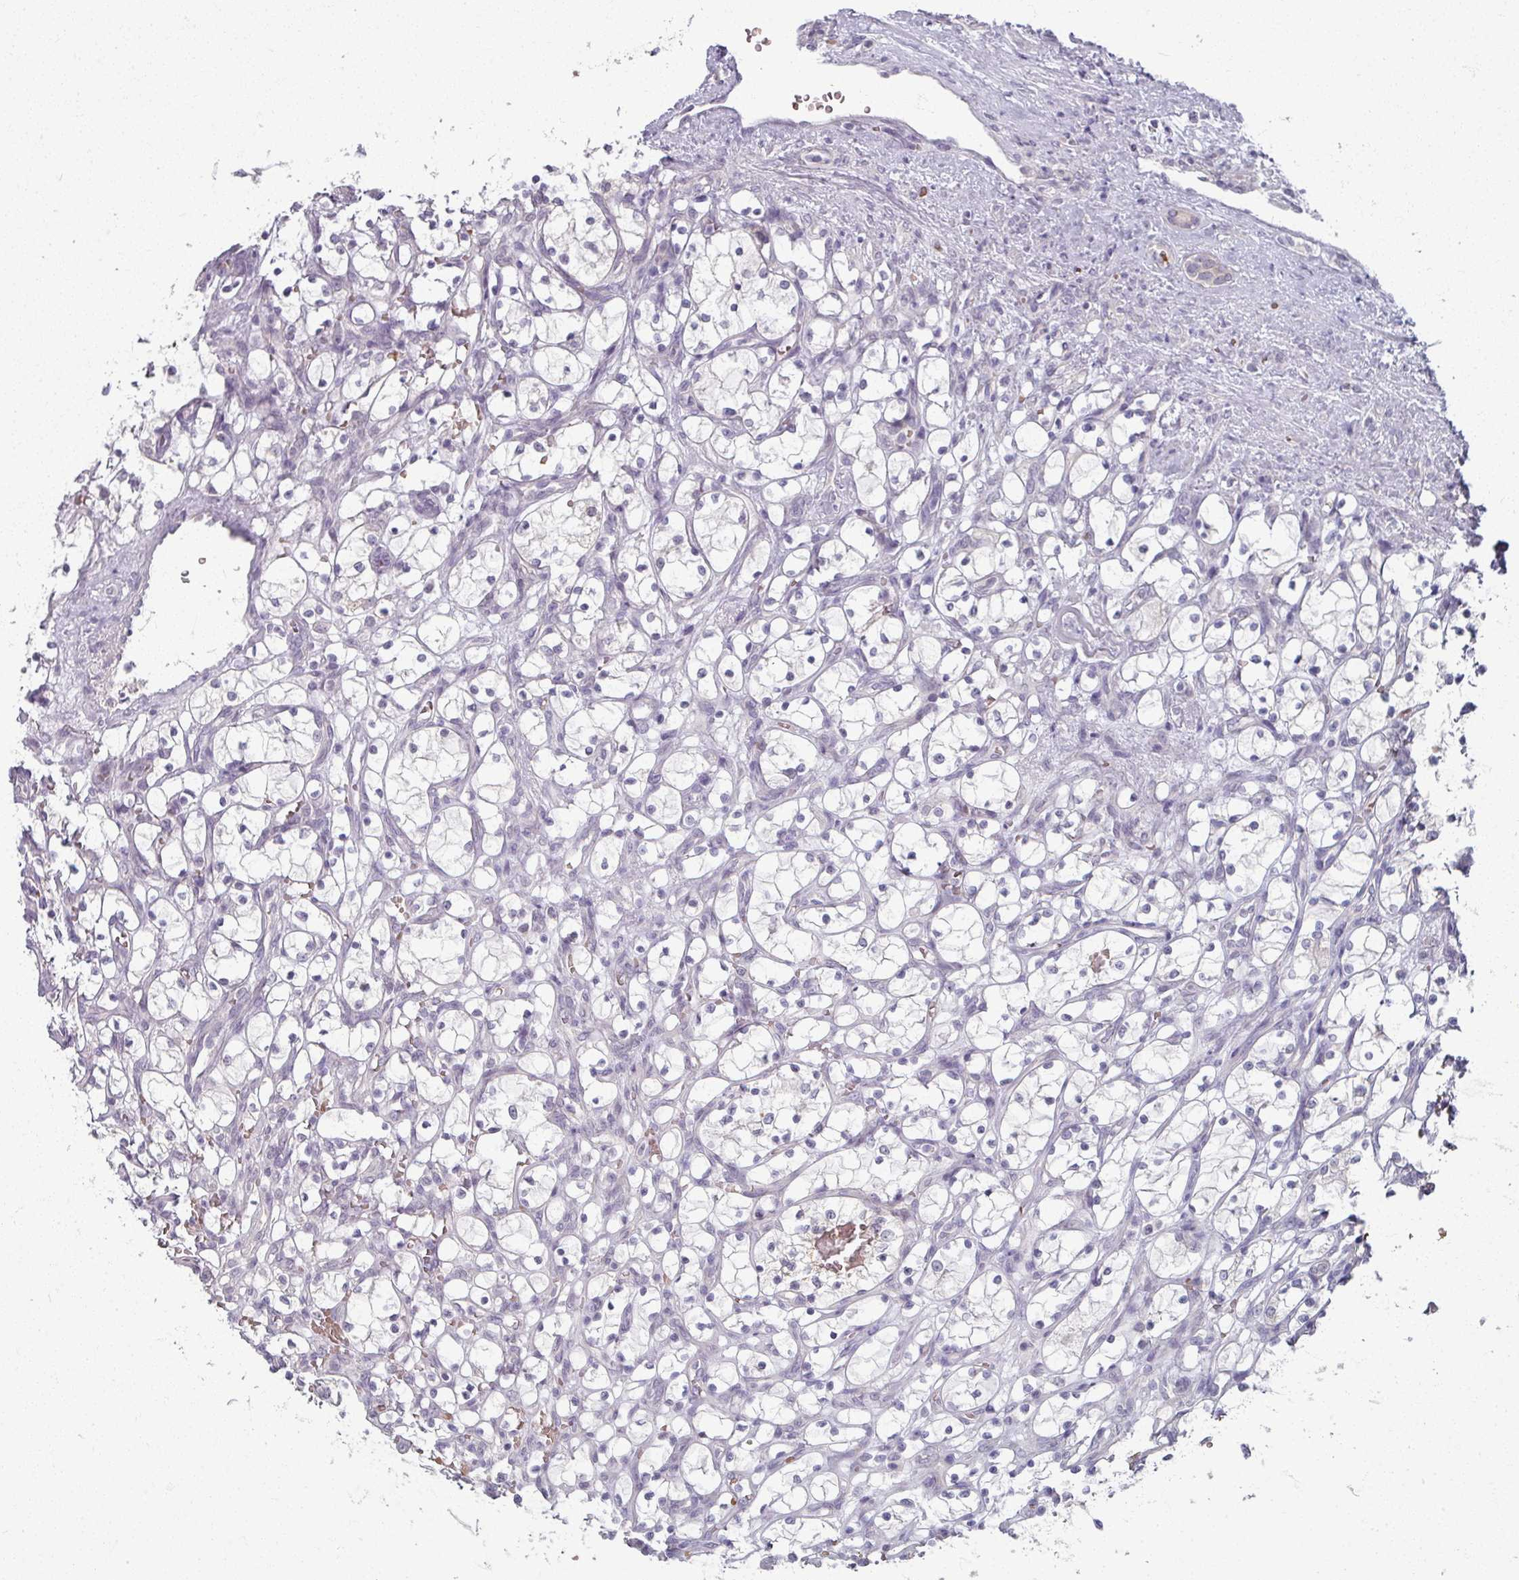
{"staining": {"intensity": "negative", "quantity": "none", "location": "none"}, "tissue": "renal cancer", "cell_type": "Tumor cells", "image_type": "cancer", "snomed": [{"axis": "morphology", "description": "Adenocarcinoma, NOS"}, {"axis": "topography", "description": "Kidney"}], "caption": "An image of human renal cancer (adenocarcinoma) is negative for staining in tumor cells.", "gene": "KMT5C", "patient": {"sex": "female", "age": 69}}